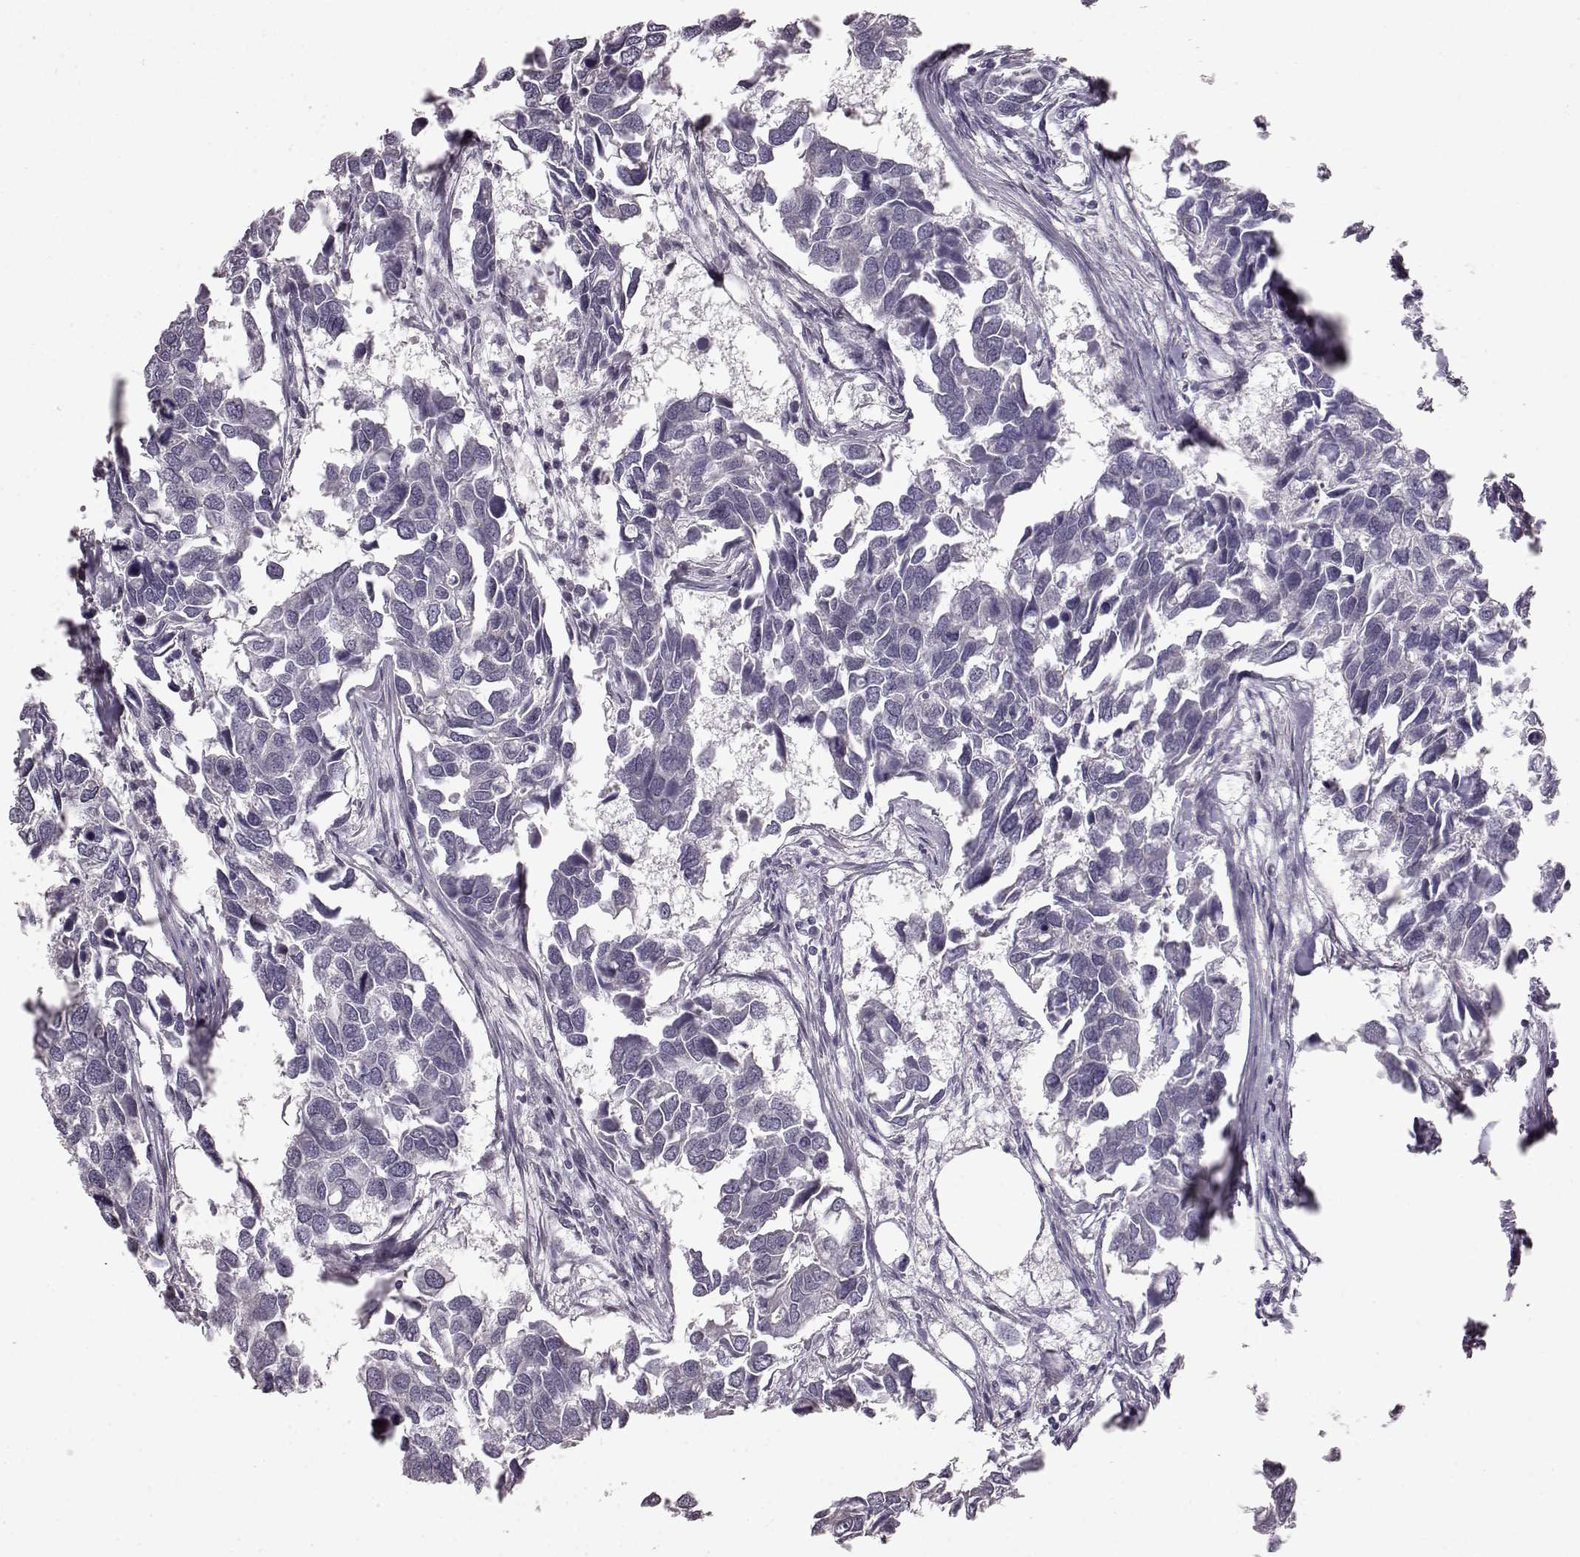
{"staining": {"intensity": "negative", "quantity": "none", "location": "none"}, "tissue": "breast cancer", "cell_type": "Tumor cells", "image_type": "cancer", "snomed": [{"axis": "morphology", "description": "Duct carcinoma"}, {"axis": "topography", "description": "Breast"}], "caption": "Immunohistochemistry photomicrograph of human breast cancer stained for a protein (brown), which reveals no expression in tumor cells.", "gene": "TCHHL1", "patient": {"sex": "female", "age": 83}}